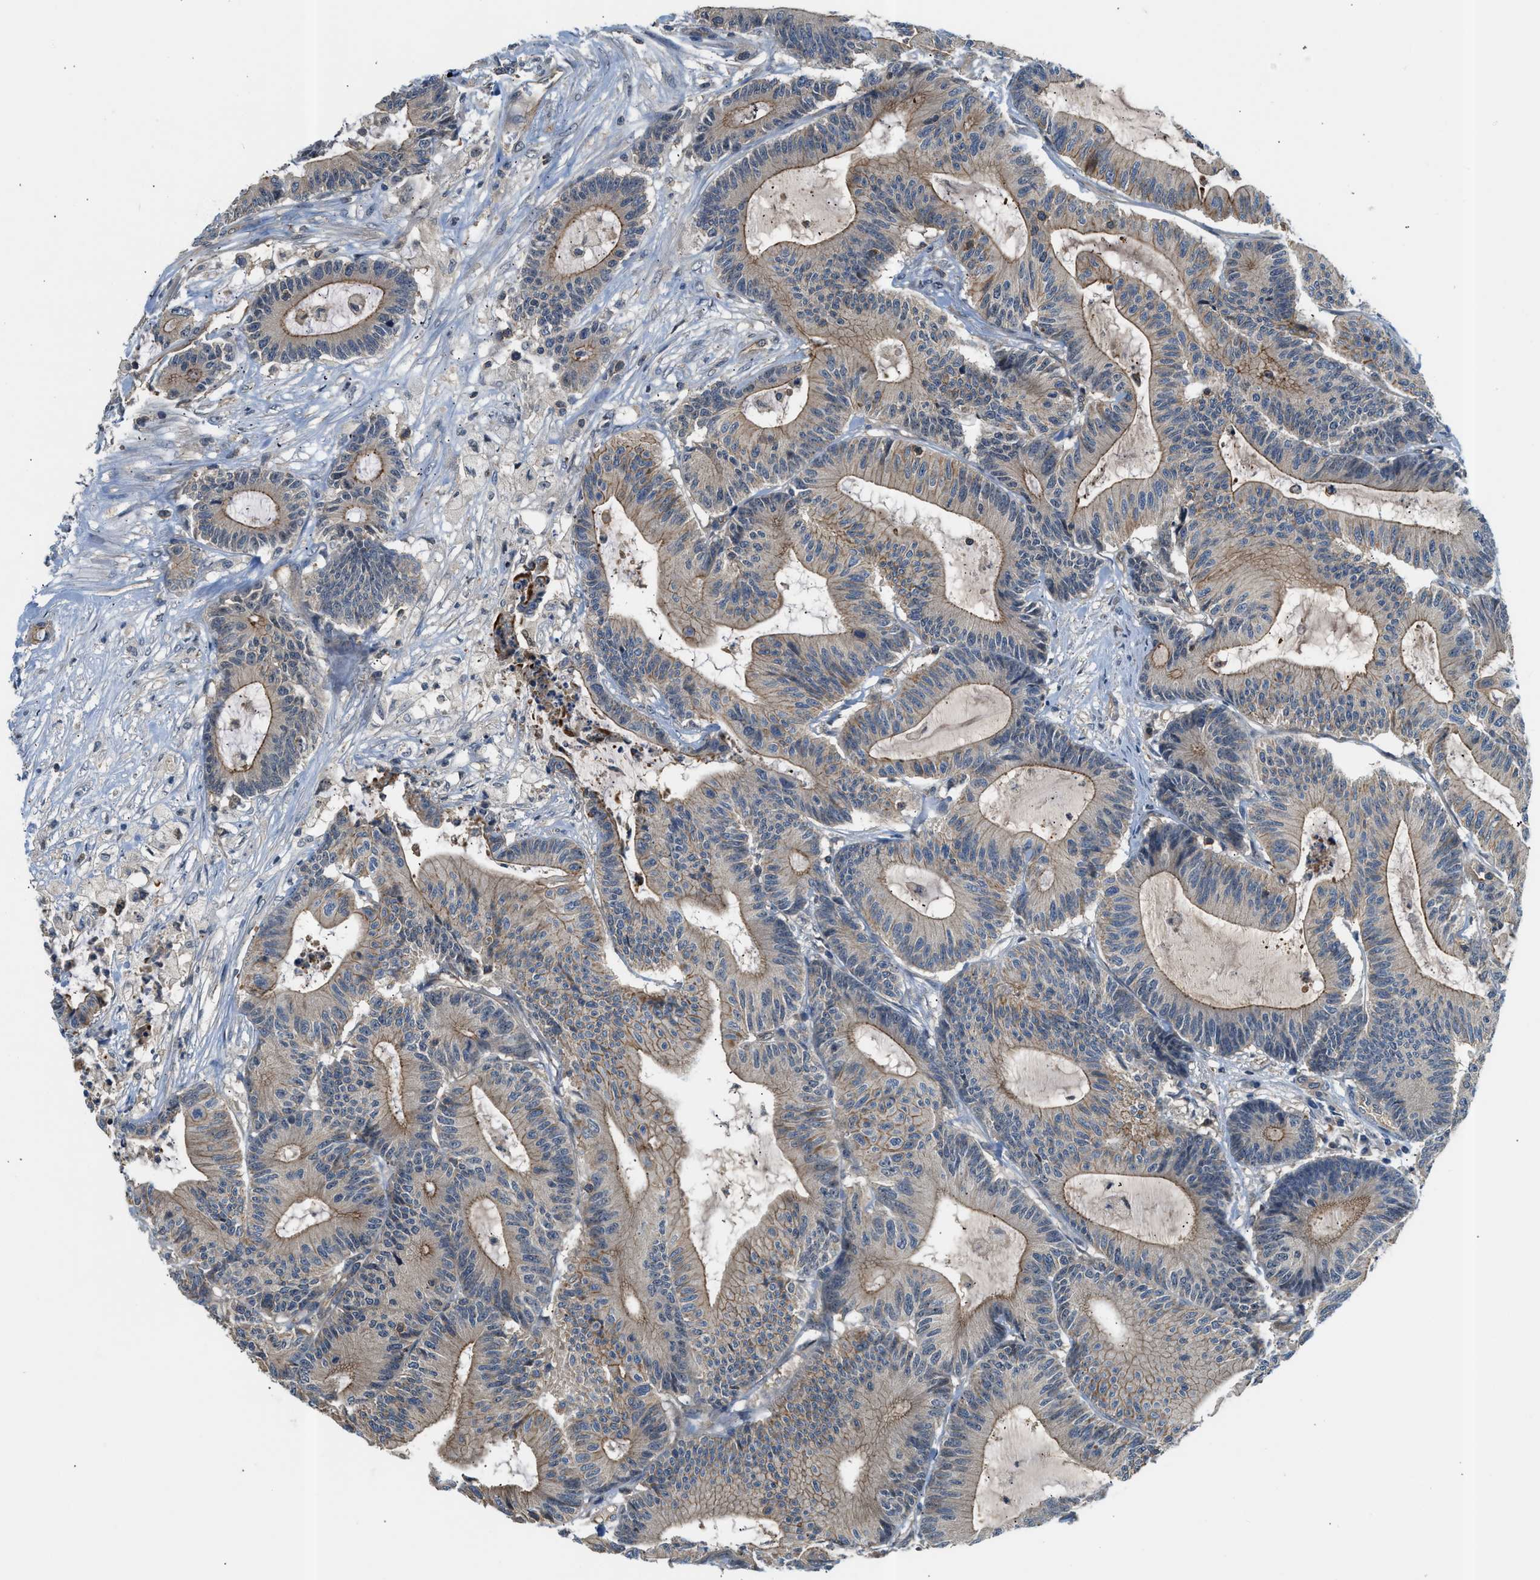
{"staining": {"intensity": "moderate", "quantity": "25%-75%", "location": "cytoplasmic/membranous"}, "tissue": "colorectal cancer", "cell_type": "Tumor cells", "image_type": "cancer", "snomed": [{"axis": "morphology", "description": "Adenocarcinoma, NOS"}, {"axis": "topography", "description": "Colon"}], "caption": "Moderate cytoplasmic/membranous positivity for a protein is present in approximately 25%-75% of tumor cells of colorectal adenocarcinoma using immunohistochemistry.", "gene": "CBLB", "patient": {"sex": "female", "age": 84}}